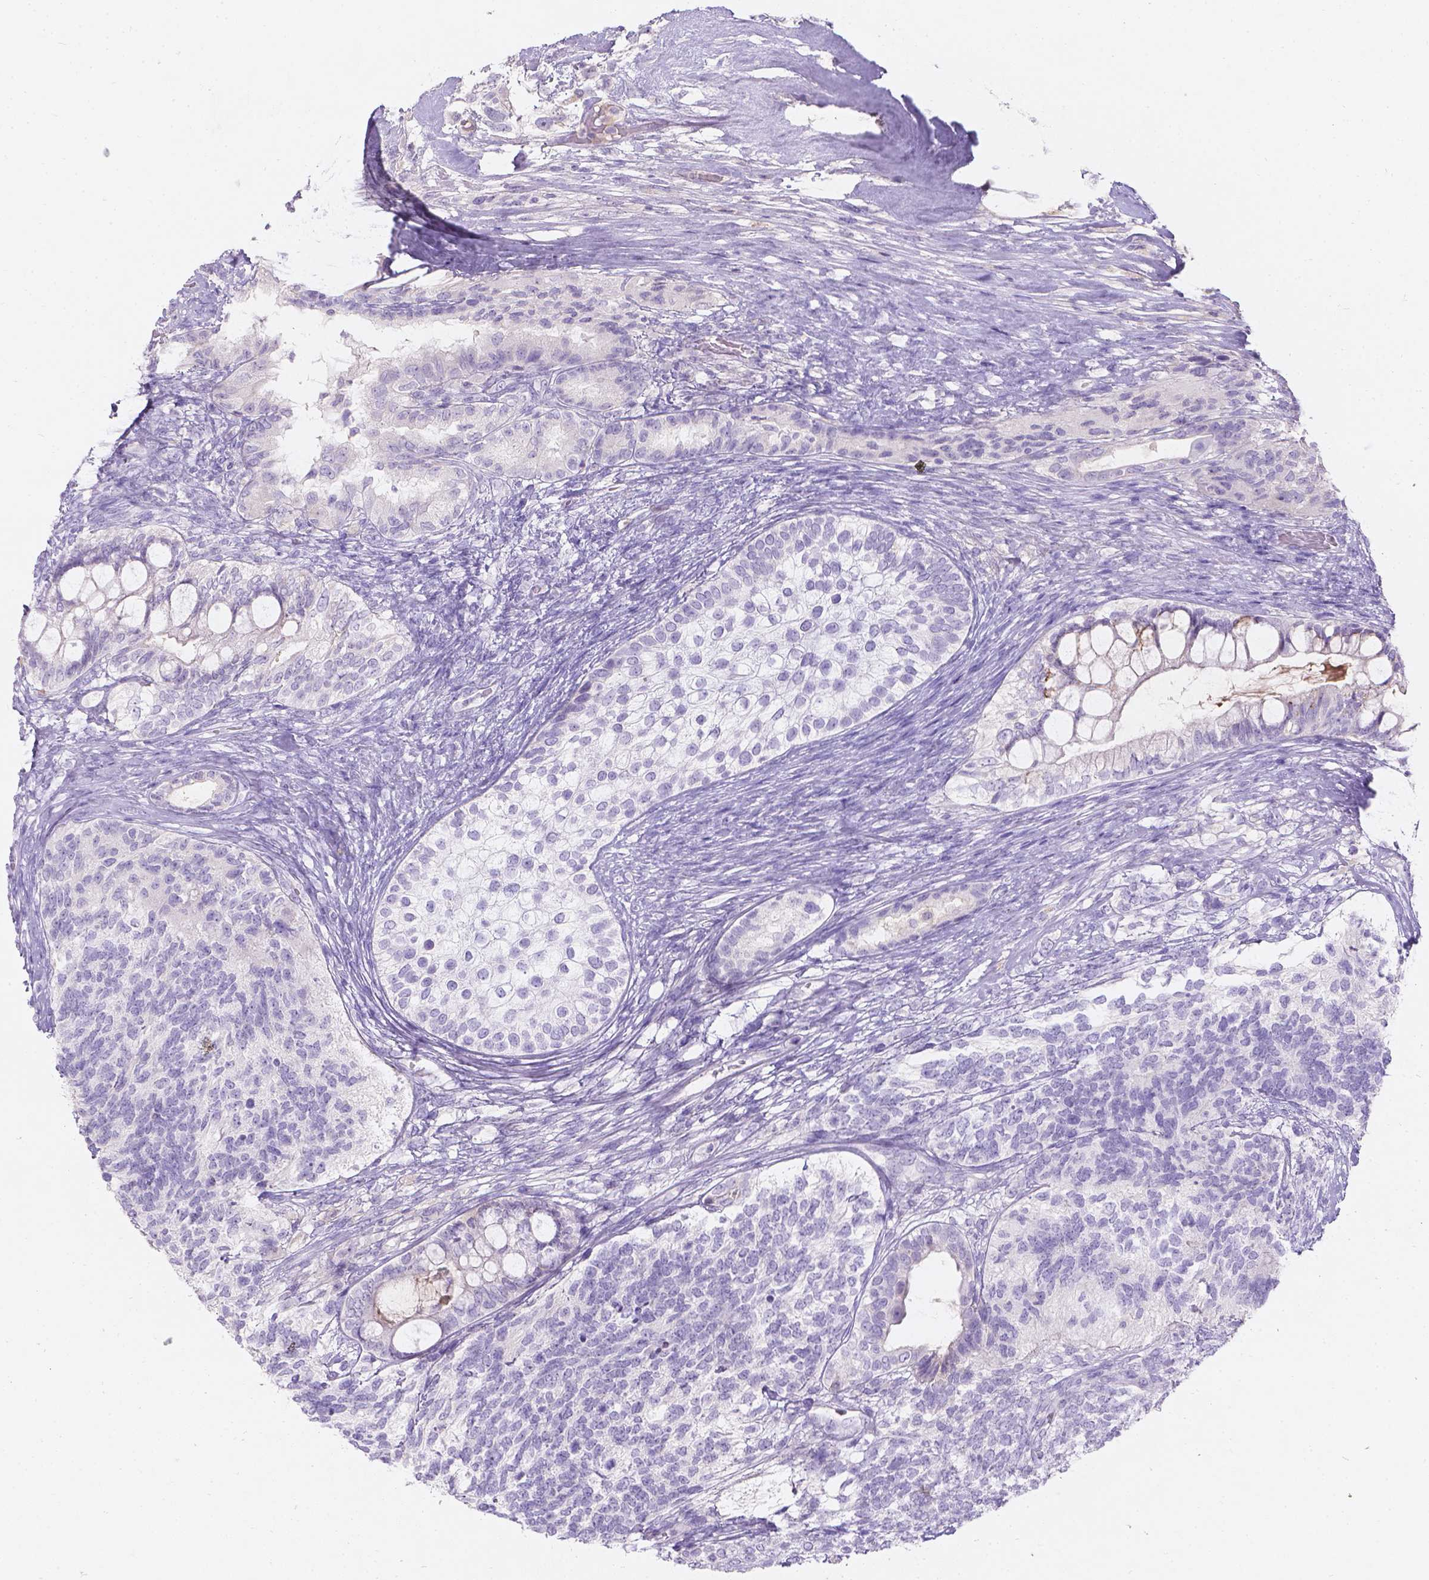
{"staining": {"intensity": "negative", "quantity": "none", "location": "none"}, "tissue": "testis cancer", "cell_type": "Tumor cells", "image_type": "cancer", "snomed": [{"axis": "morphology", "description": "Seminoma, NOS"}, {"axis": "morphology", "description": "Carcinoma, Embryonal, NOS"}, {"axis": "topography", "description": "Testis"}], "caption": "DAB (3,3'-diaminobenzidine) immunohistochemical staining of human testis cancer (seminoma) shows no significant expression in tumor cells.", "gene": "GAL3ST2", "patient": {"sex": "male", "age": 41}}